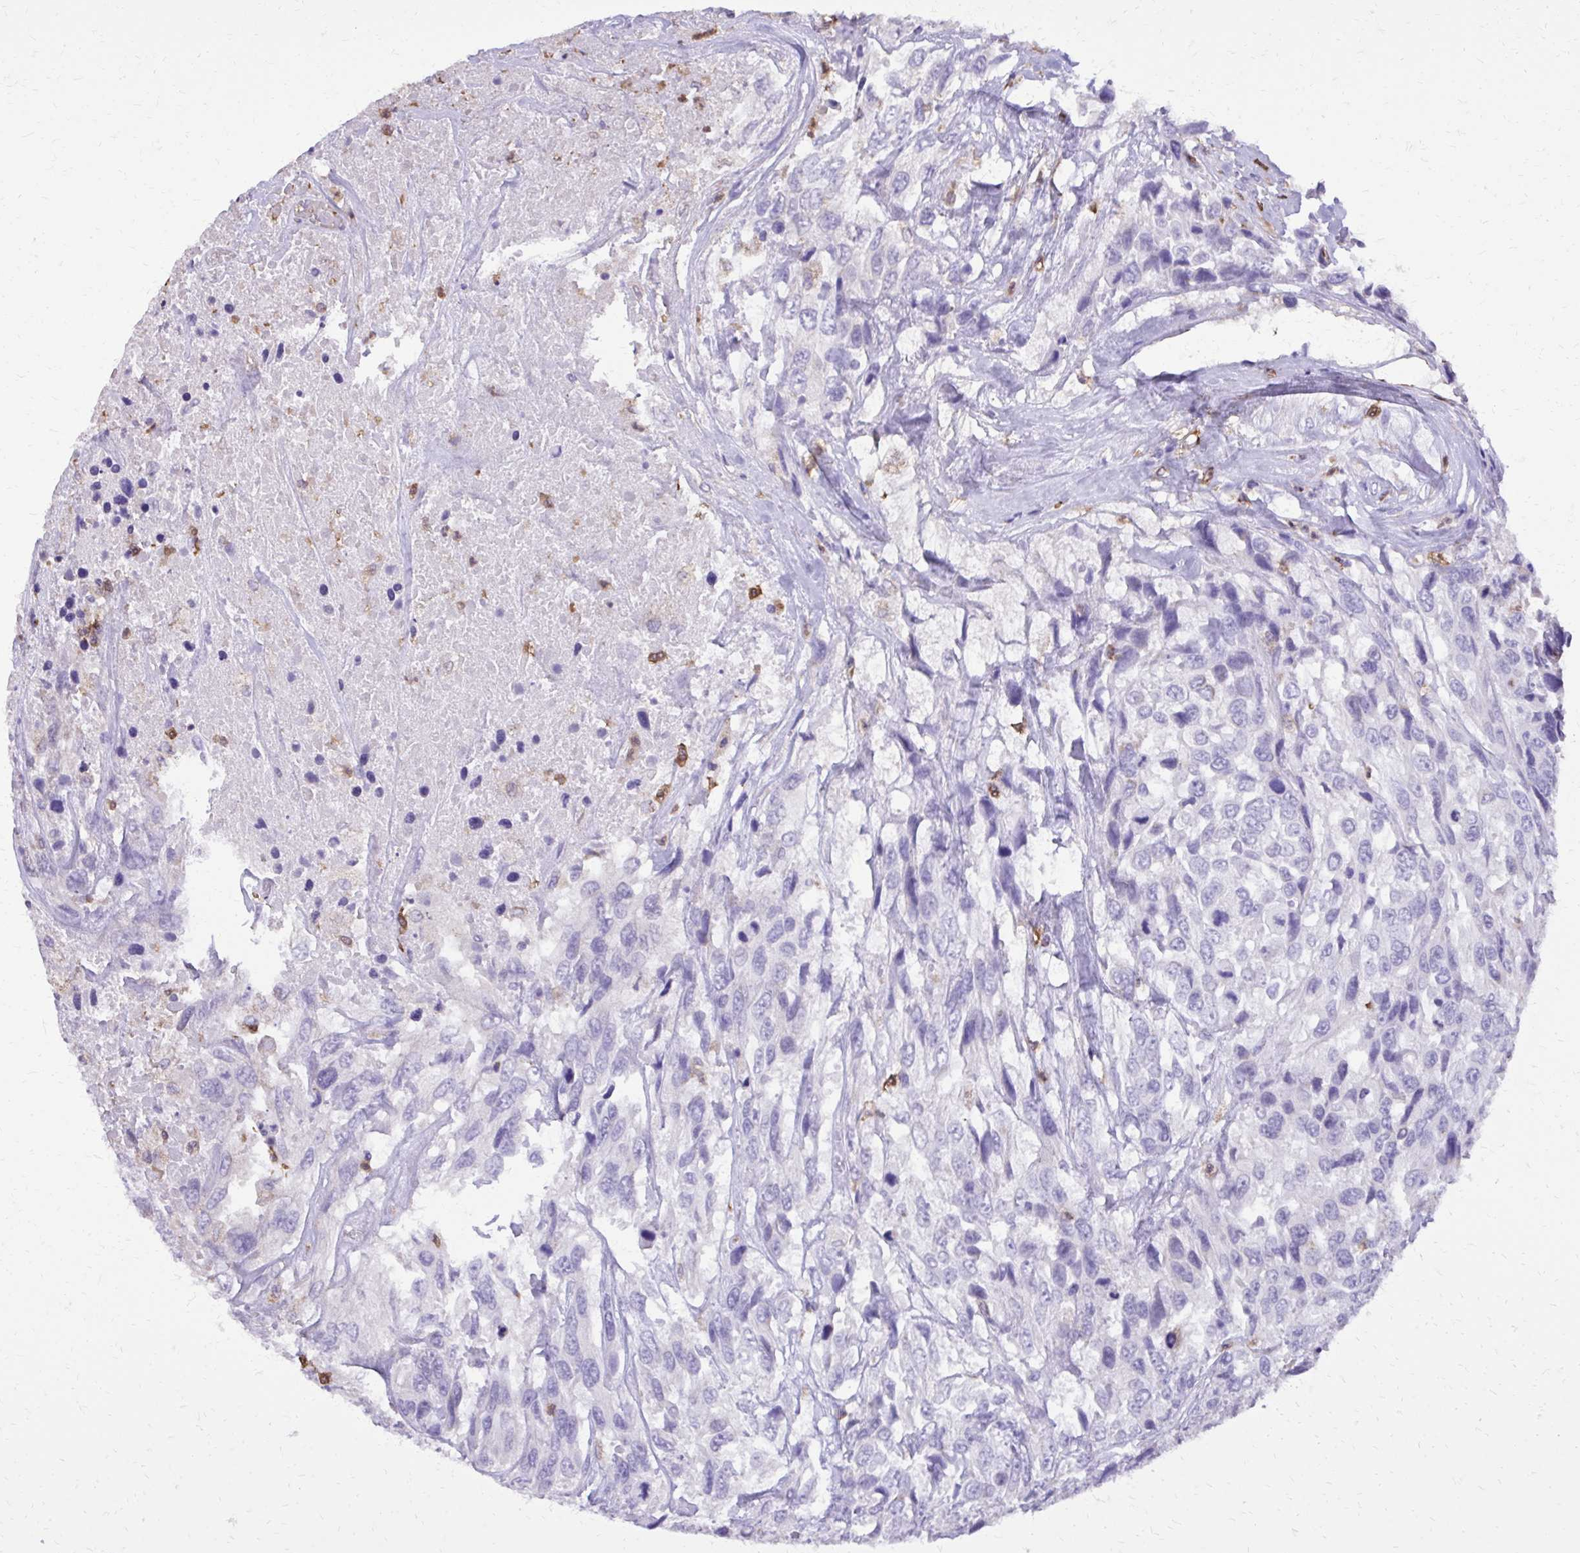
{"staining": {"intensity": "negative", "quantity": "none", "location": "none"}, "tissue": "urothelial cancer", "cell_type": "Tumor cells", "image_type": "cancer", "snomed": [{"axis": "morphology", "description": "Urothelial carcinoma, High grade"}, {"axis": "topography", "description": "Urinary bladder"}], "caption": "A high-resolution micrograph shows IHC staining of high-grade urothelial carcinoma, which exhibits no significant staining in tumor cells.", "gene": "CAT", "patient": {"sex": "female", "age": 70}}